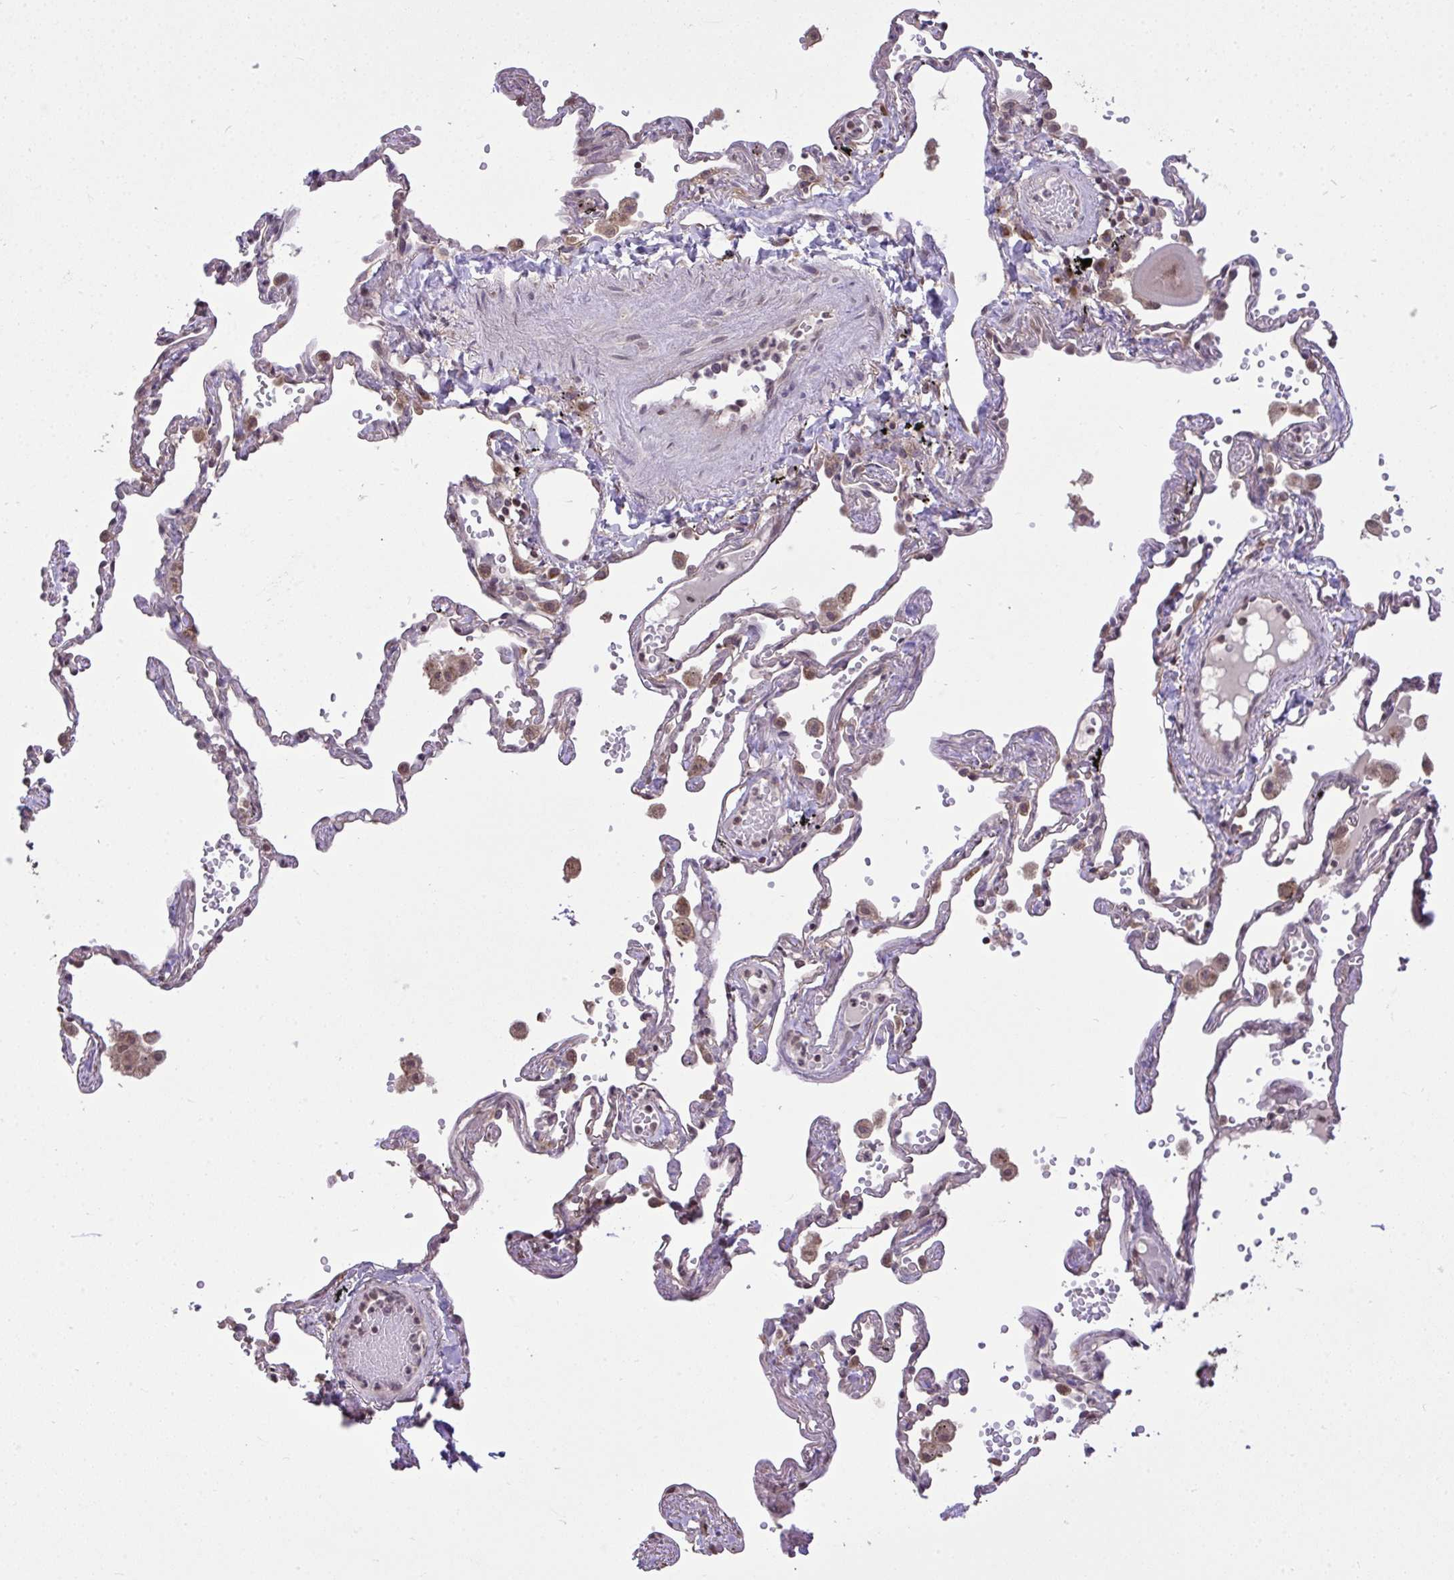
{"staining": {"intensity": "moderate", "quantity": "25%-75%", "location": "cytoplasmic/membranous"}, "tissue": "lung", "cell_type": "Alveolar cells", "image_type": "normal", "snomed": [{"axis": "morphology", "description": "Normal tissue, NOS"}, {"axis": "topography", "description": "Lung"}], "caption": "IHC image of benign lung: lung stained using immunohistochemistry displays medium levels of moderate protein expression localized specifically in the cytoplasmic/membranous of alveolar cells, appearing as a cytoplasmic/membranous brown color.", "gene": "CYP20A1", "patient": {"sex": "female", "age": 67}}